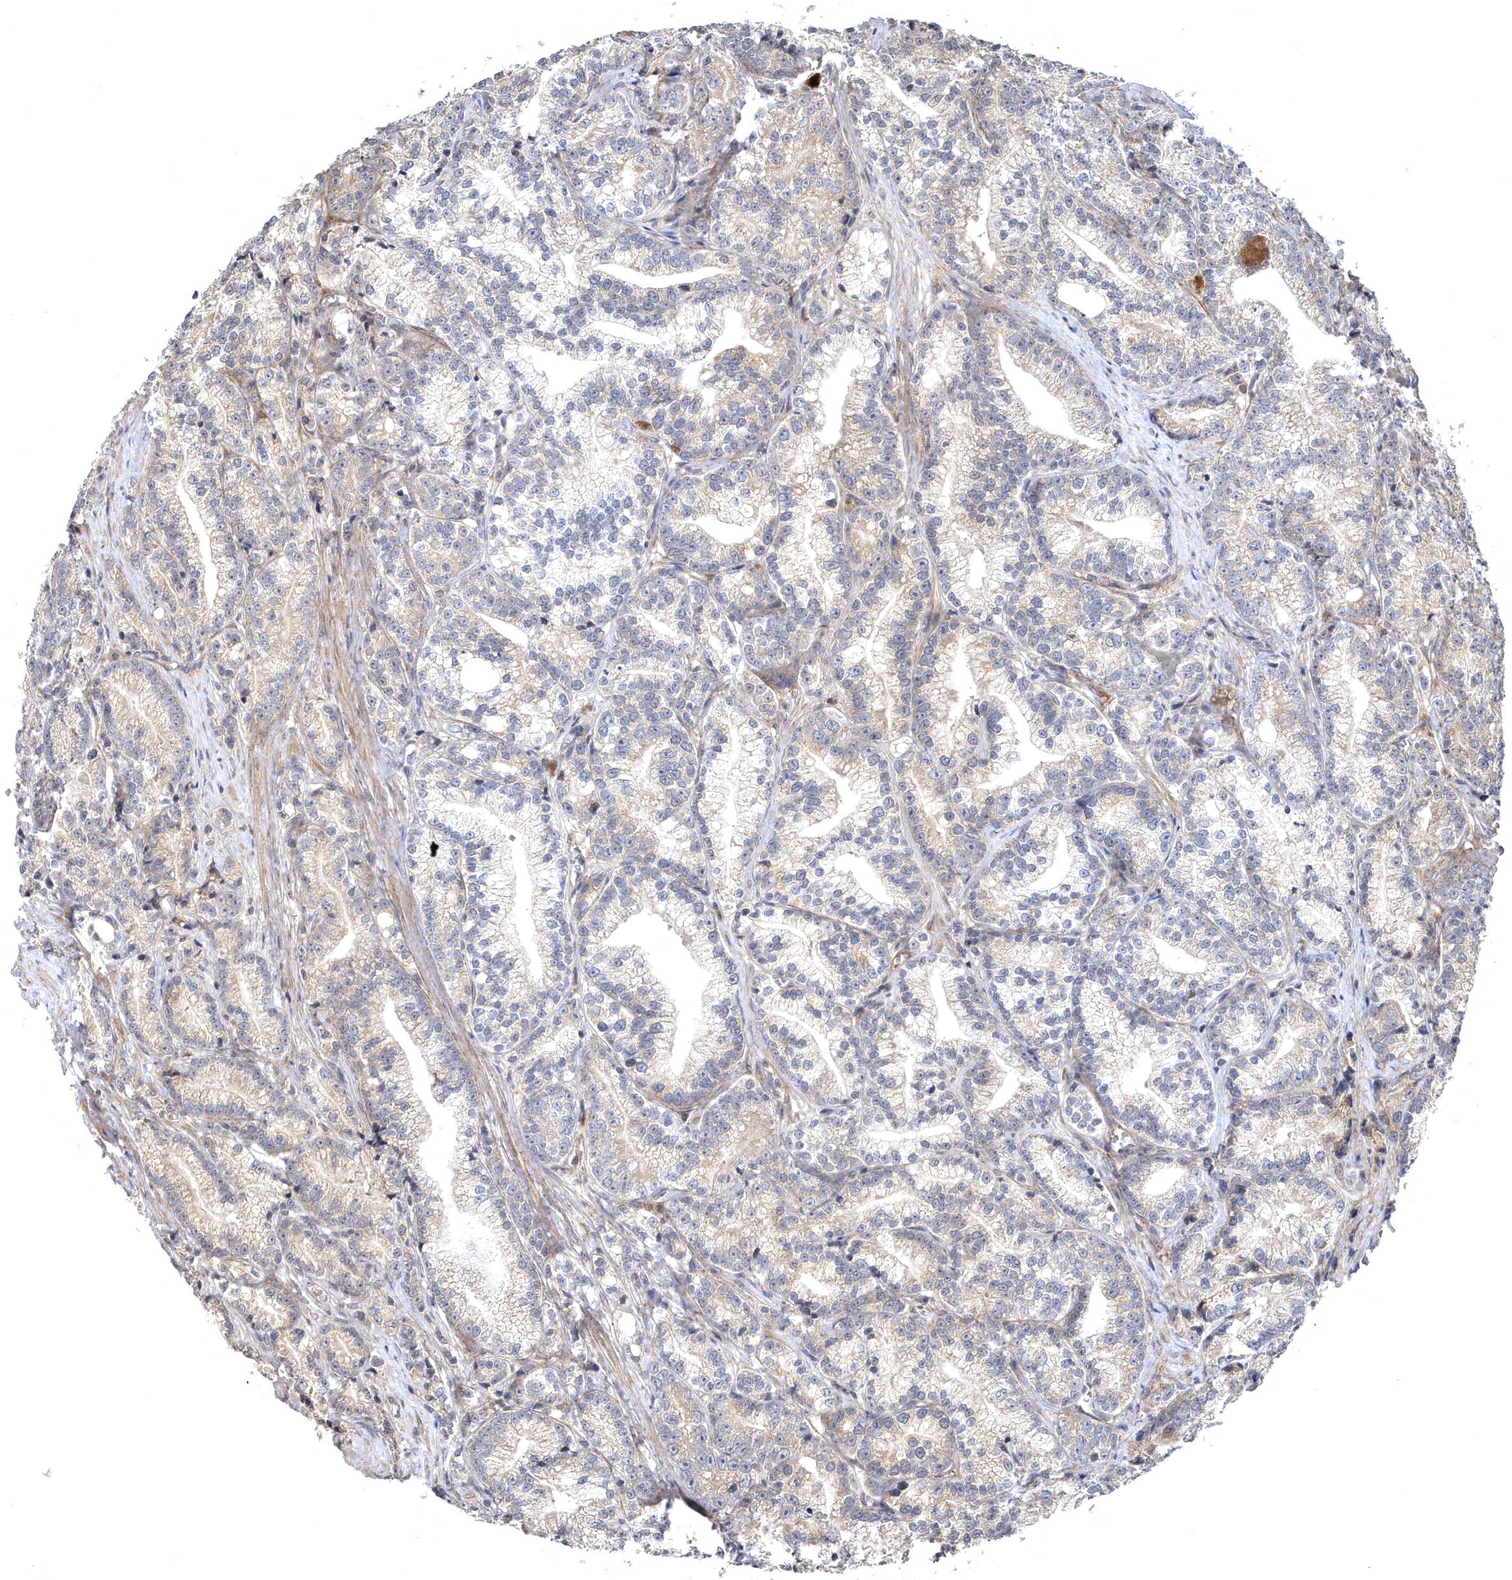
{"staining": {"intensity": "weak", "quantity": "<25%", "location": "cytoplasmic/membranous"}, "tissue": "prostate cancer", "cell_type": "Tumor cells", "image_type": "cancer", "snomed": [{"axis": "morphology", "description": "Adenocarcinoma, Low grade"}, {"axis": "topography", "description": "Prostate"}], "caption": "Tumor cells show no significant protein positivity in prostate cancer (low-grade adenocarcinoma).", "gene": "HMGCS1", "patient": {"sex": "male", "age": 89}}